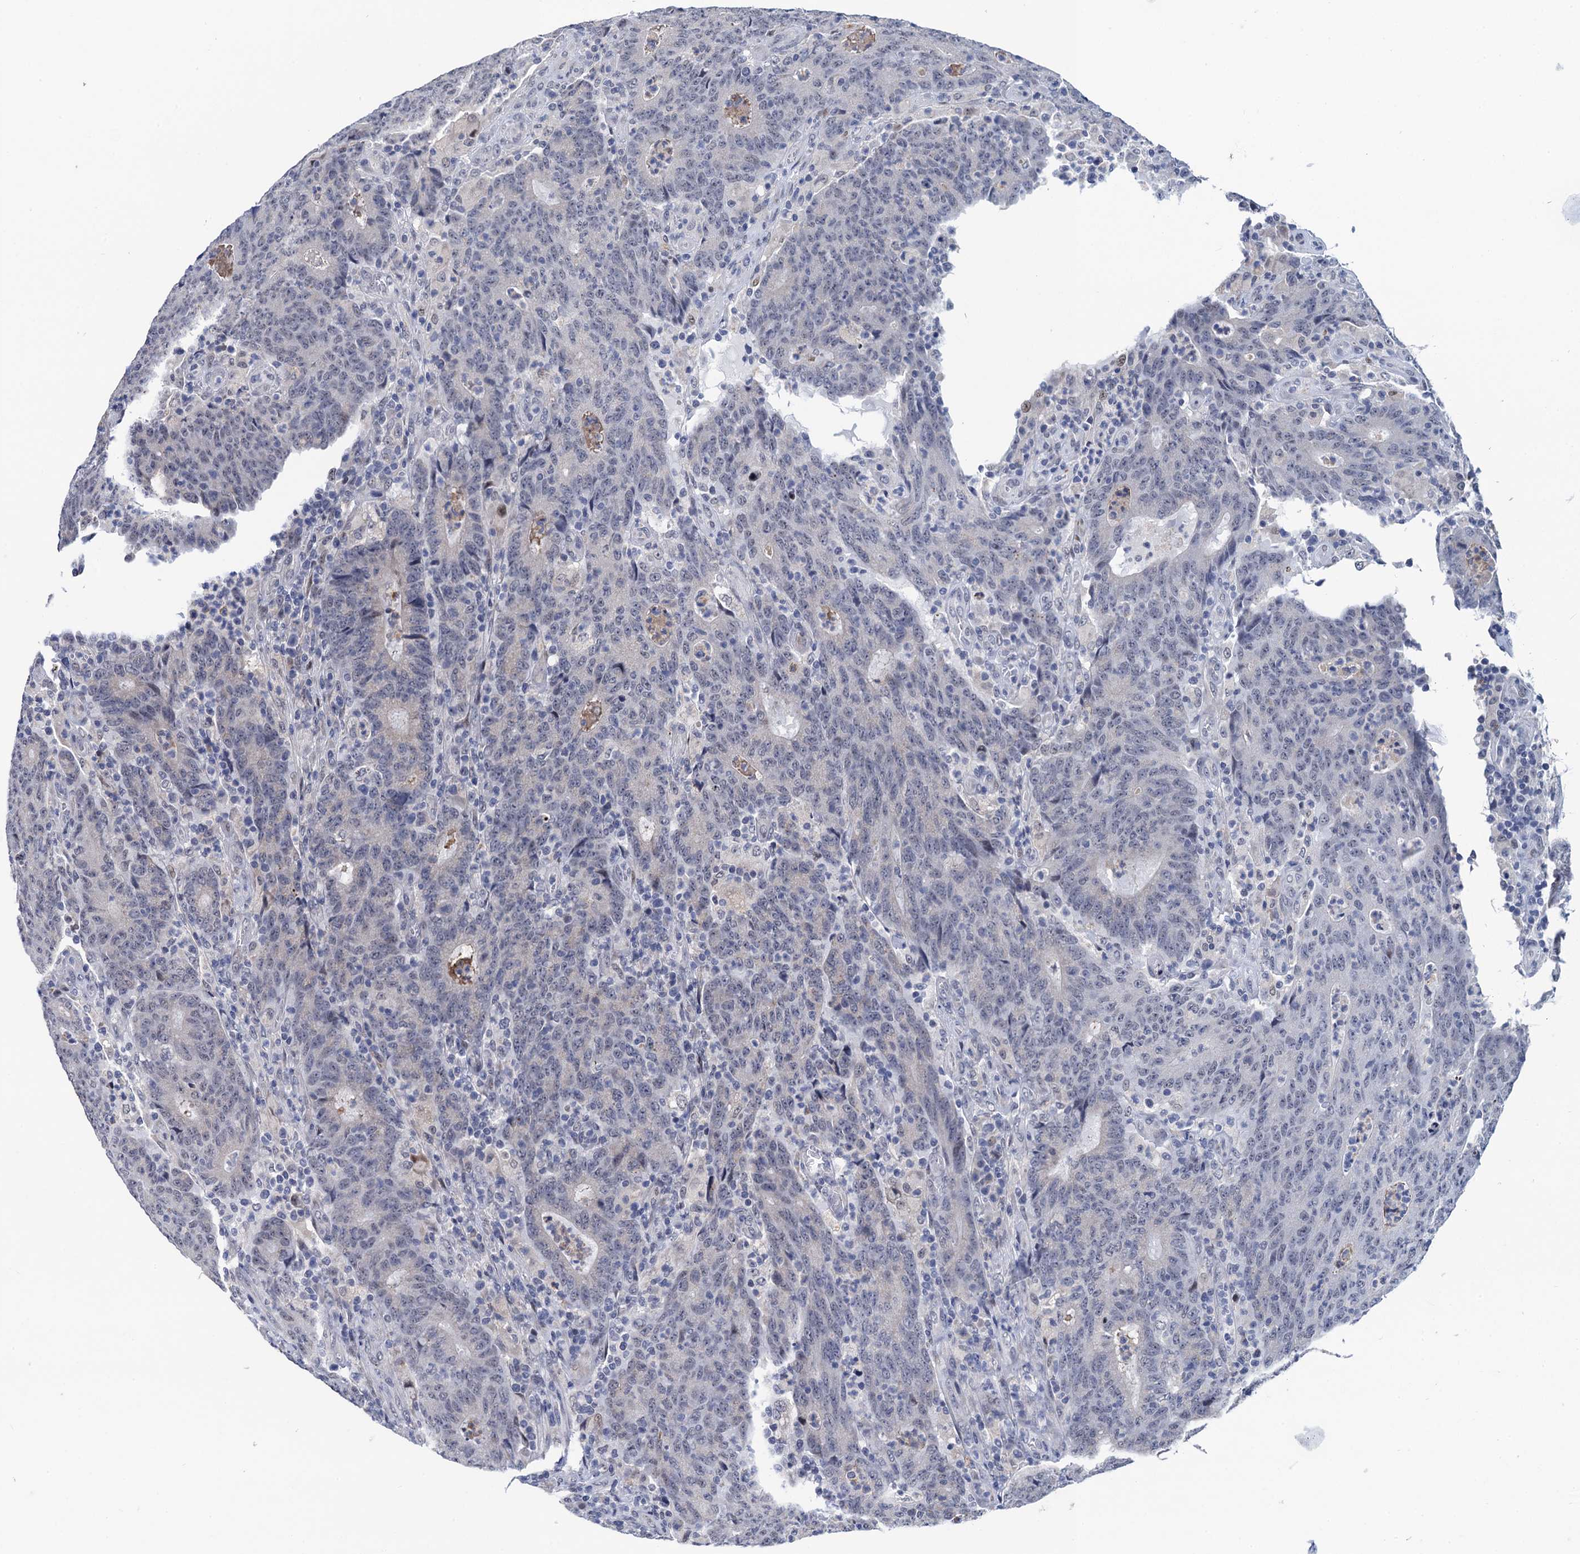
{"staining": {"intensity": "negative", "quantity": "none", "location": "none"}, "tissue": "colorectal cancer", "cell_type": "Tumor cells", "image_type": "cancer", "snomed": [{"axis": "morphology", "description": "Adenocarcinoma, NOS"}, {"axis": "topography", "description": "Colon"}], "caption": "Photomicrograph shows no significant protein staining in tumor cells of colorectal cancer.", "gene": "FAM222A", "patient": {"sex": "female", "age": 75}}